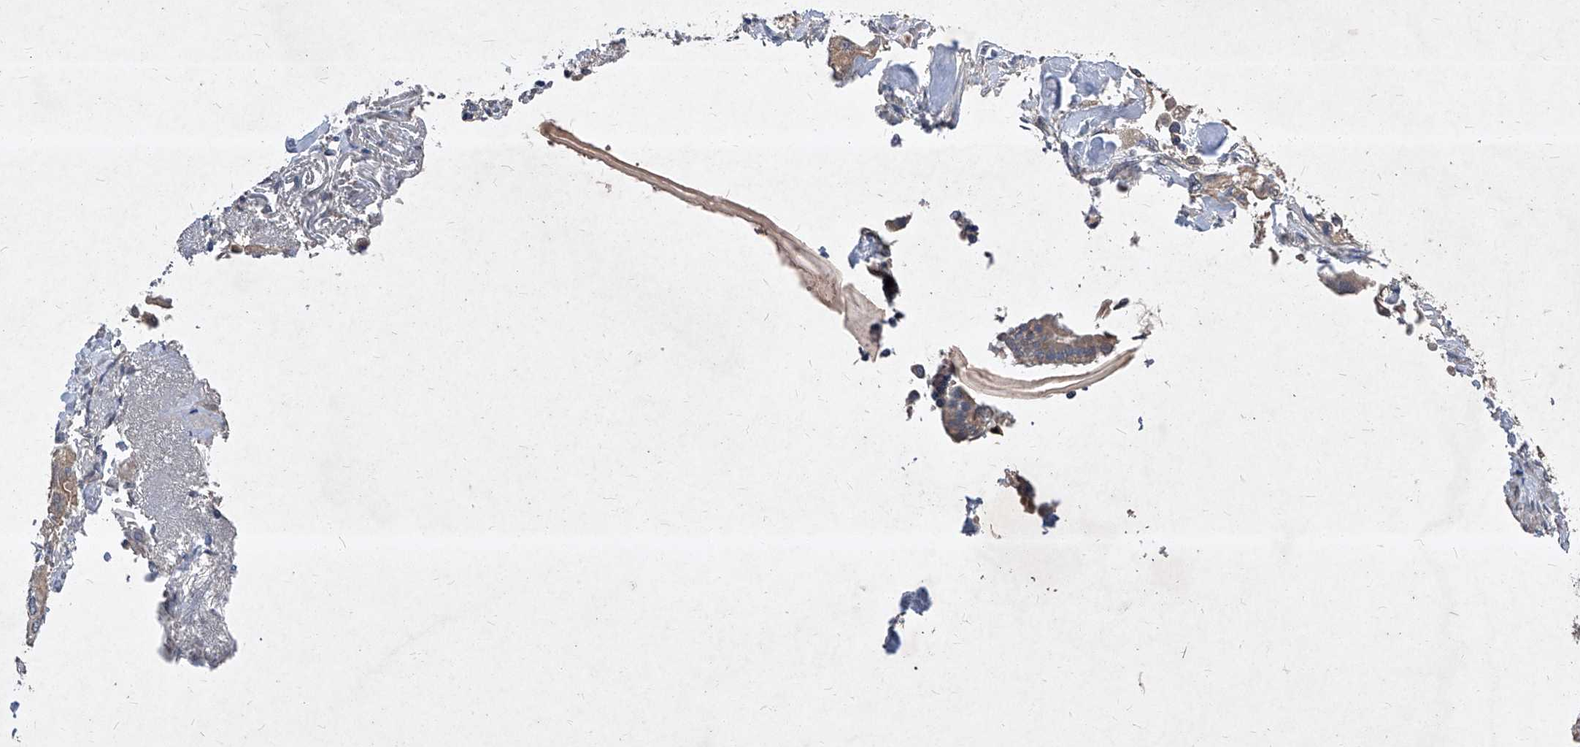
{"staining": {"intensity": "weak", "quantity": ">75%", "location": "cytoplasmic/membranous"}, "tissue": "pancreatic cancer", "cell_type": "Tumor cells", "image_type": "cancer", "snomed": [{"axis": "morphology", "description": "Adenocarcinoma, NOS"}, {"axis": "topography", "description": "Pancreas"}], "caption": "Immunohistochemistry of pancreatic cancer displays low levels of weak cytoplasmic/membranous positivity in approximately >75% of tumor cells.", "gene": "SYNGR1", "patient": {"sex": "male", "age": 77}}